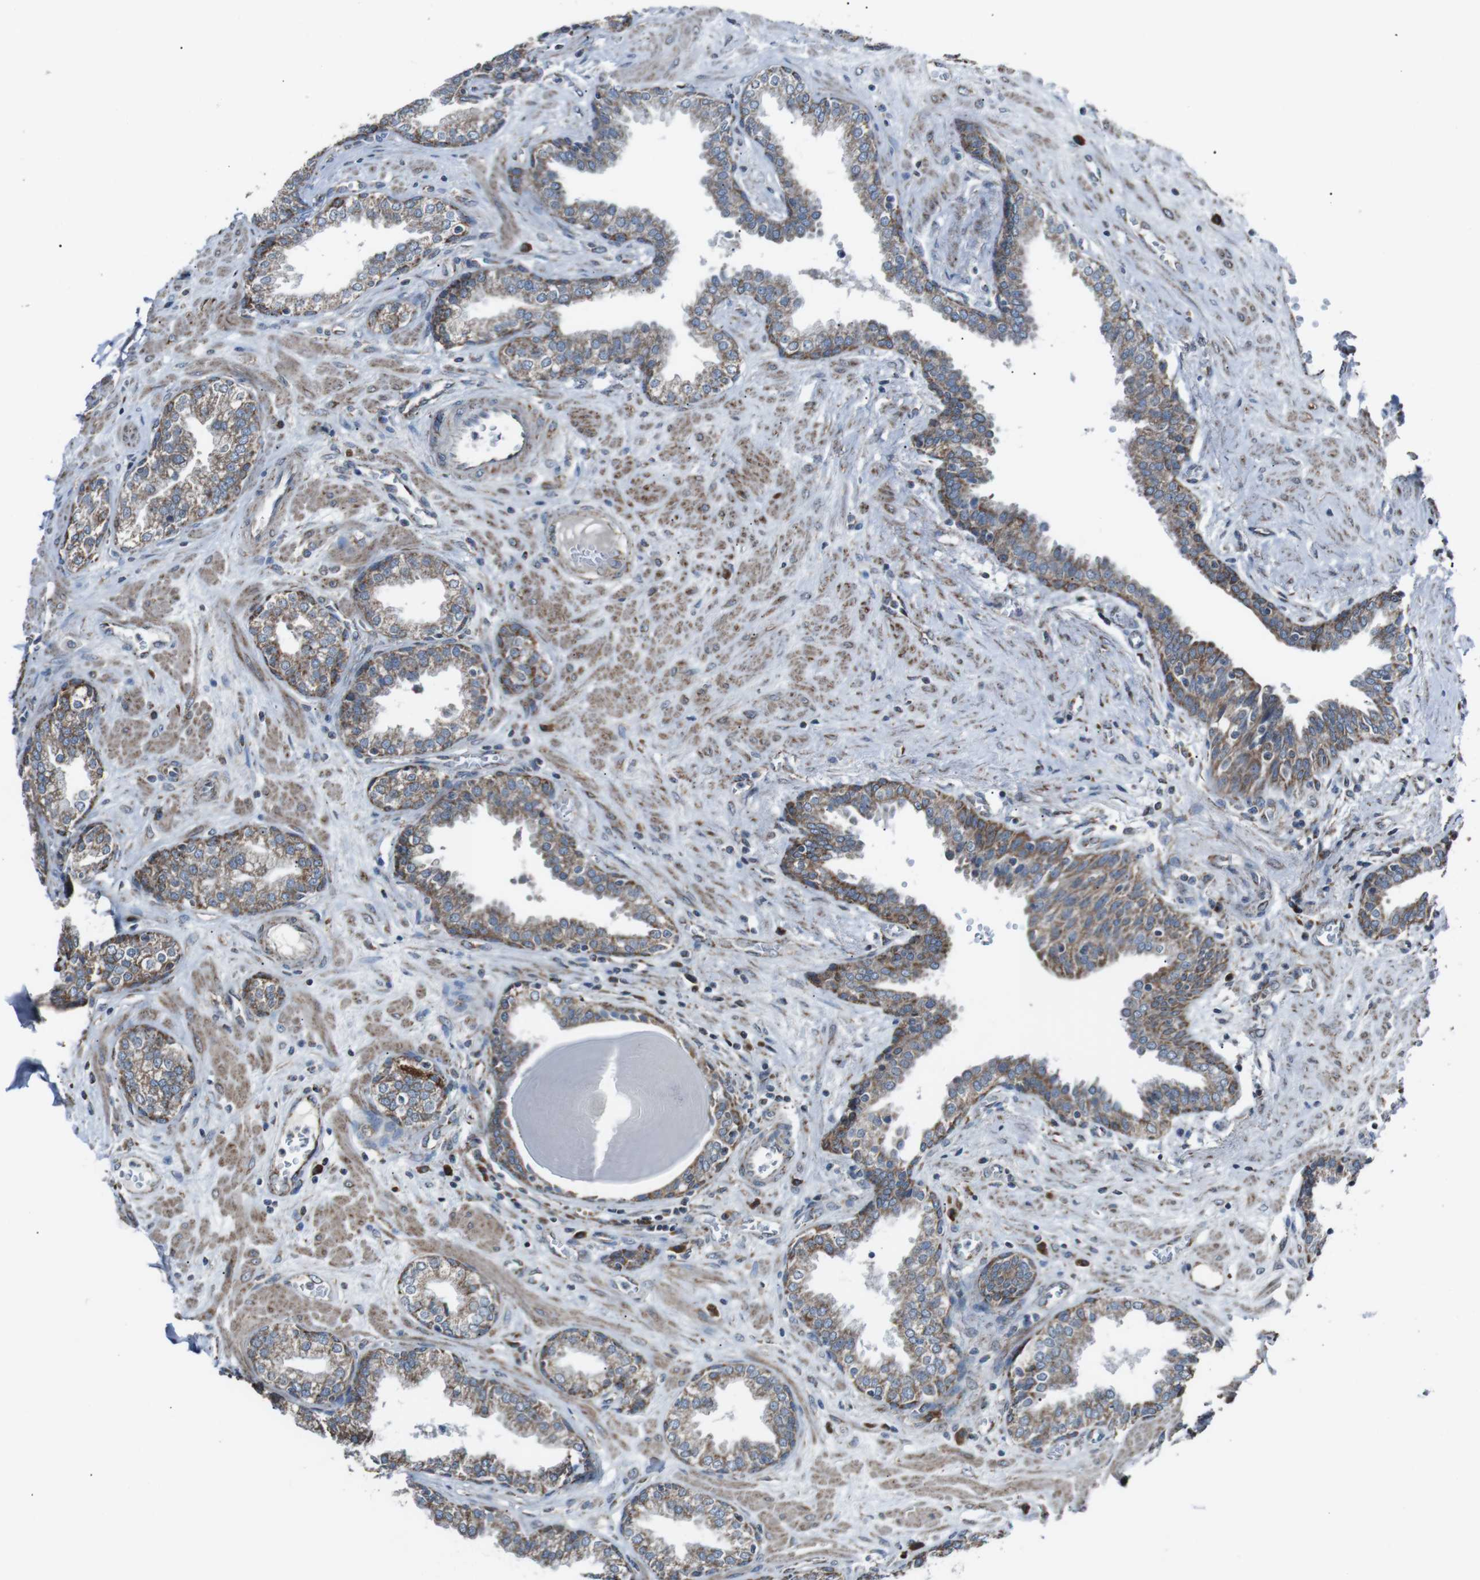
{"staining": {"intensity": "moderate", "quantity": "25%-75%", "location": "cytoplasmic/membranous"}, "tissue": "prostate", "cell_type": "Glandular cells", "image_type": "normal", "snomed": [{"axis": "morphology", "description": "Normal tissue, NOS"}, {"axis": "topography", "description": "Prostate"}], "caption": "Protein positivity by IHC shows moderate cytoplasmic/membranous staining in about 25%-75% of glandular cells in unremarkable prostate.", "gene": "CISD2", "patient": {"sex": "male", "age": 51}}